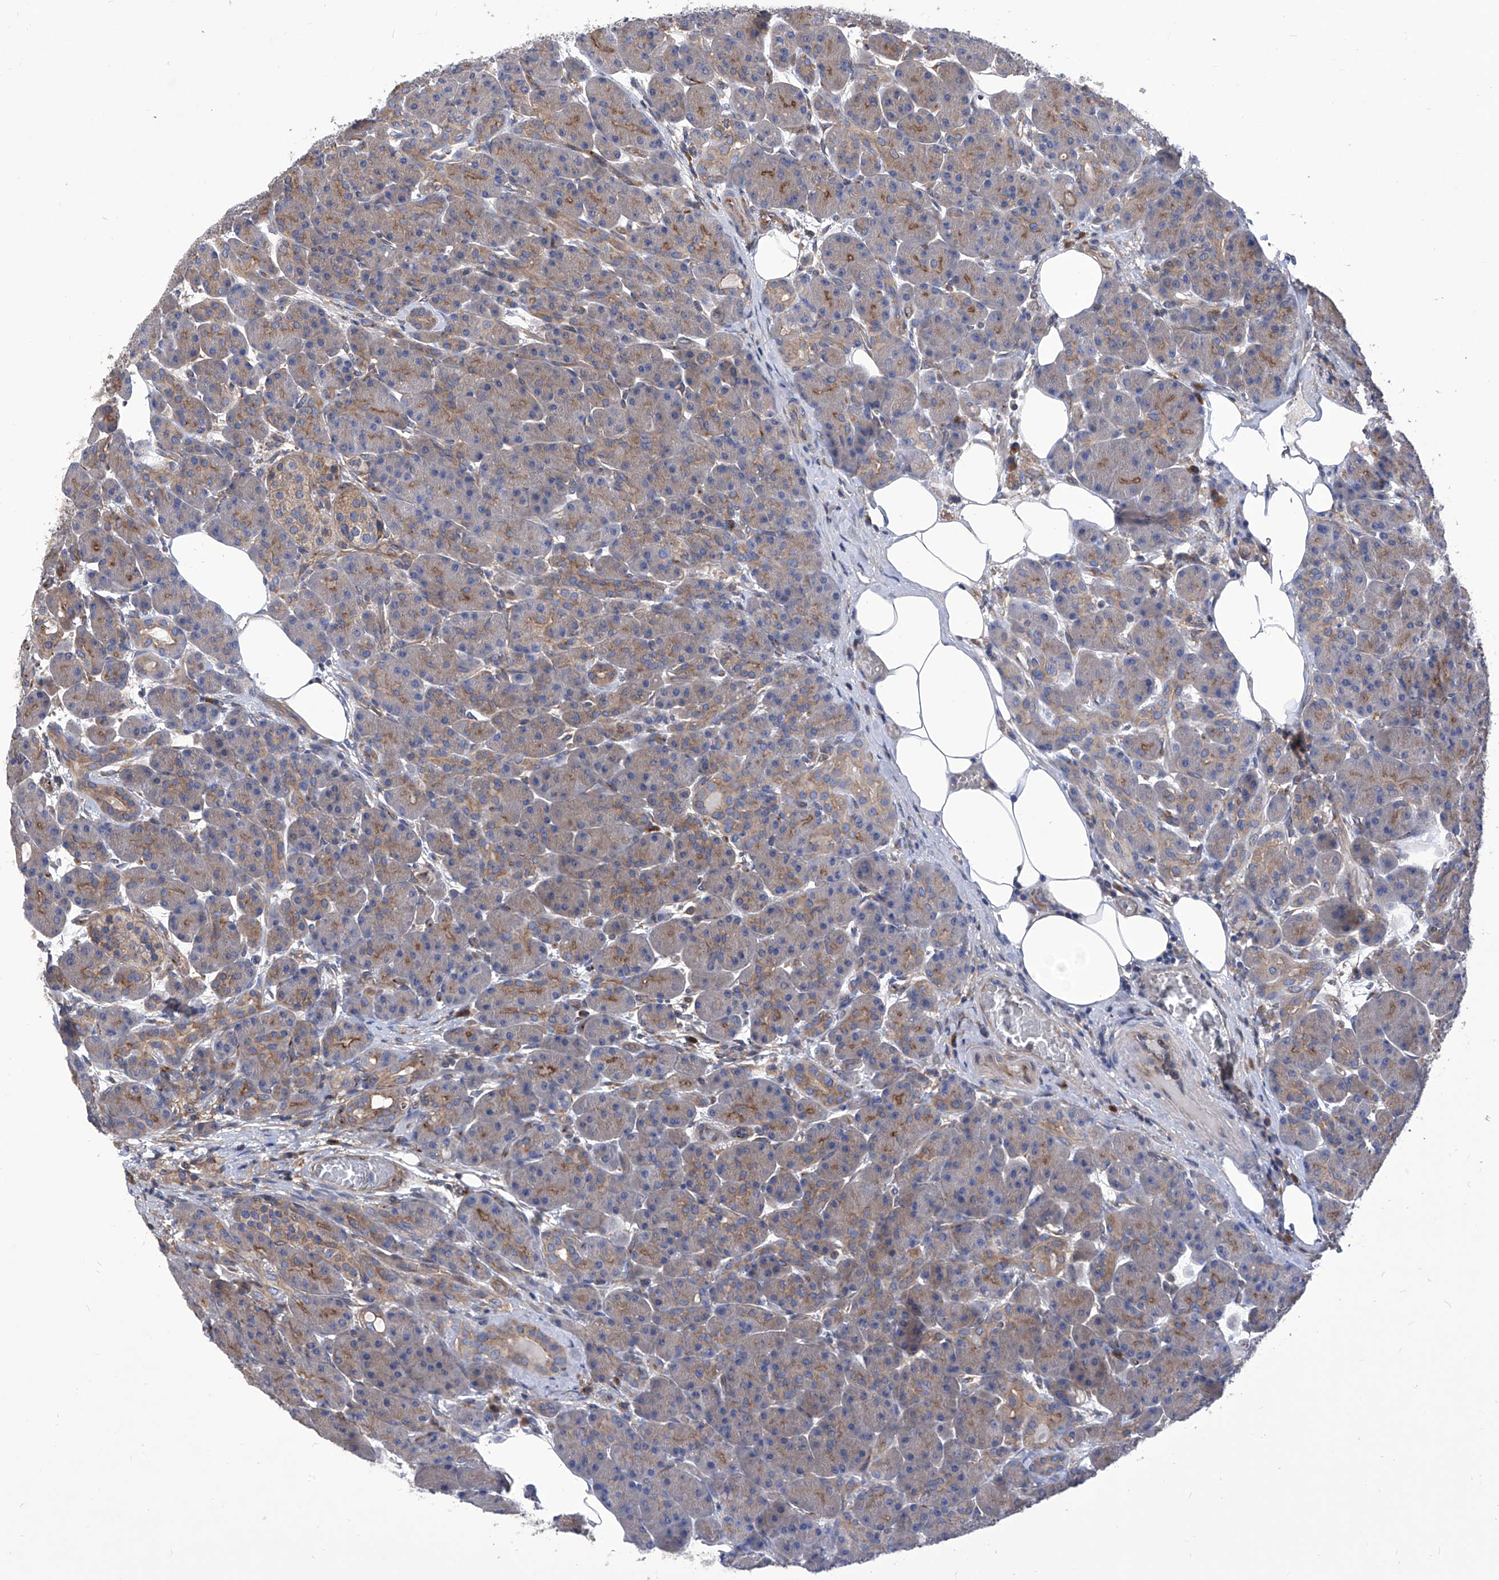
{"staining": {"intensity": "moderate", "quantity": "25%-75%", "location": "cytoplasmic/membranous"}, "tissue": "pancreas", "cell_type": "Exocrine glandular cells", "image_type": "normal", "snomed": [{"axis": "morphology", "description": "Normal tissue, NOS"}, {"axis": "topography", "description": "Pancreas"}], "caption": "This photomicrograph displays immunohistochemistry staining of normal pancreas, with medium moderate cytoplasmic/membranous staining in approximately 25%-75% of exocrine glandular cells.", "gene": "TJAP1", "patient": {"sex": "male", "age": 63}}